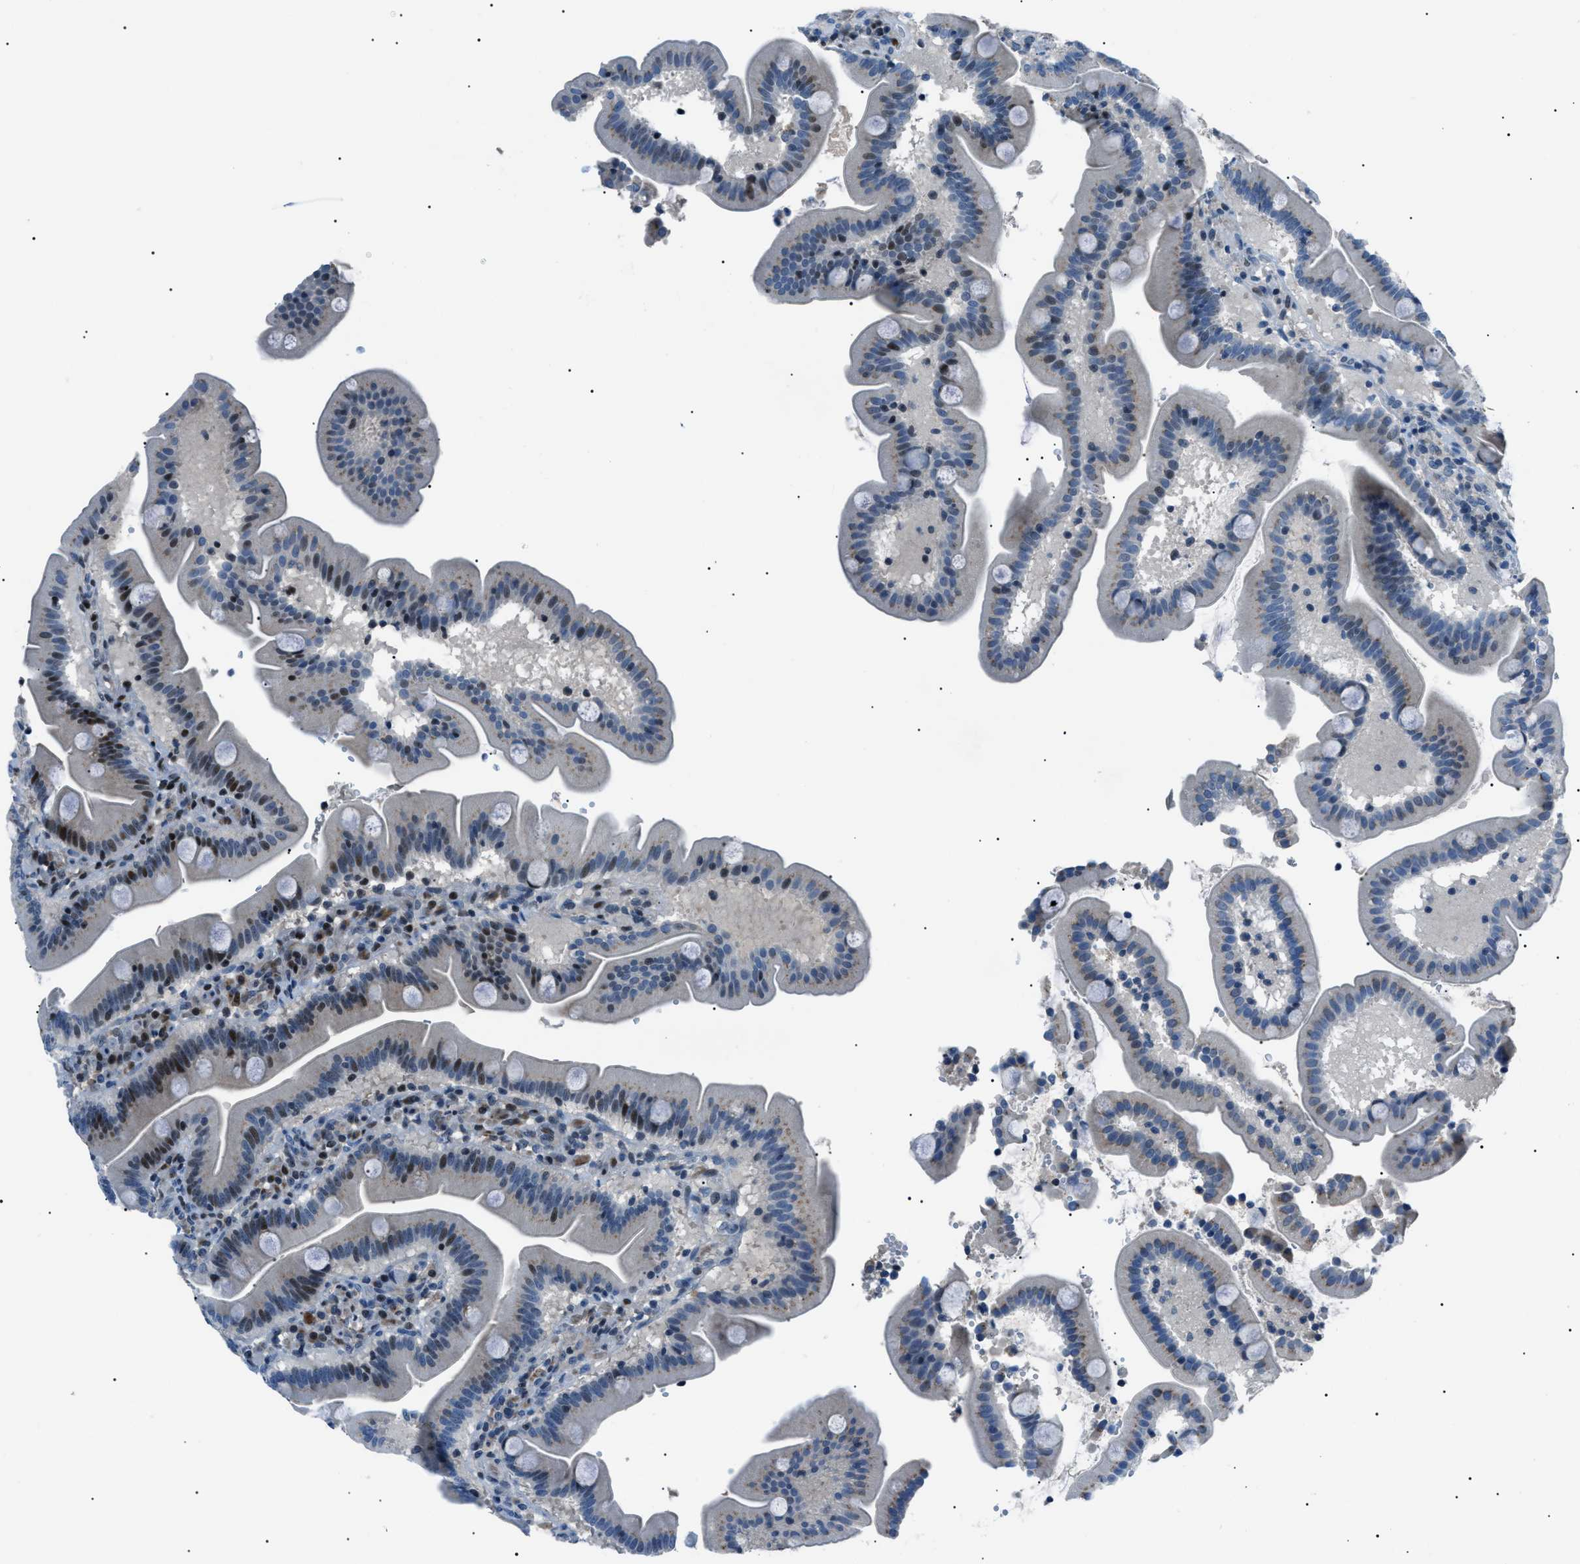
{"staining": {"intensity": "strong", "quantity": "<25%", "location": "cytoplasmic/membranous"}, "tissue": "duodenum", "cell_type": "Glandular cells", "image_type": "normal", "snomed": [{"axis": "morphology", "description": "Normal tissue, NOS"}, {"axis": "topography", "description": "Duodenum"}], "caption": "Protein positivity by immunohistochemistry shows strong cytoplasmic/membranous expression in approximately <25% of glandular cells in unremarkable duodenum.", "gene": "PRKX", "patient": {"sex": "male", "age": 54}}